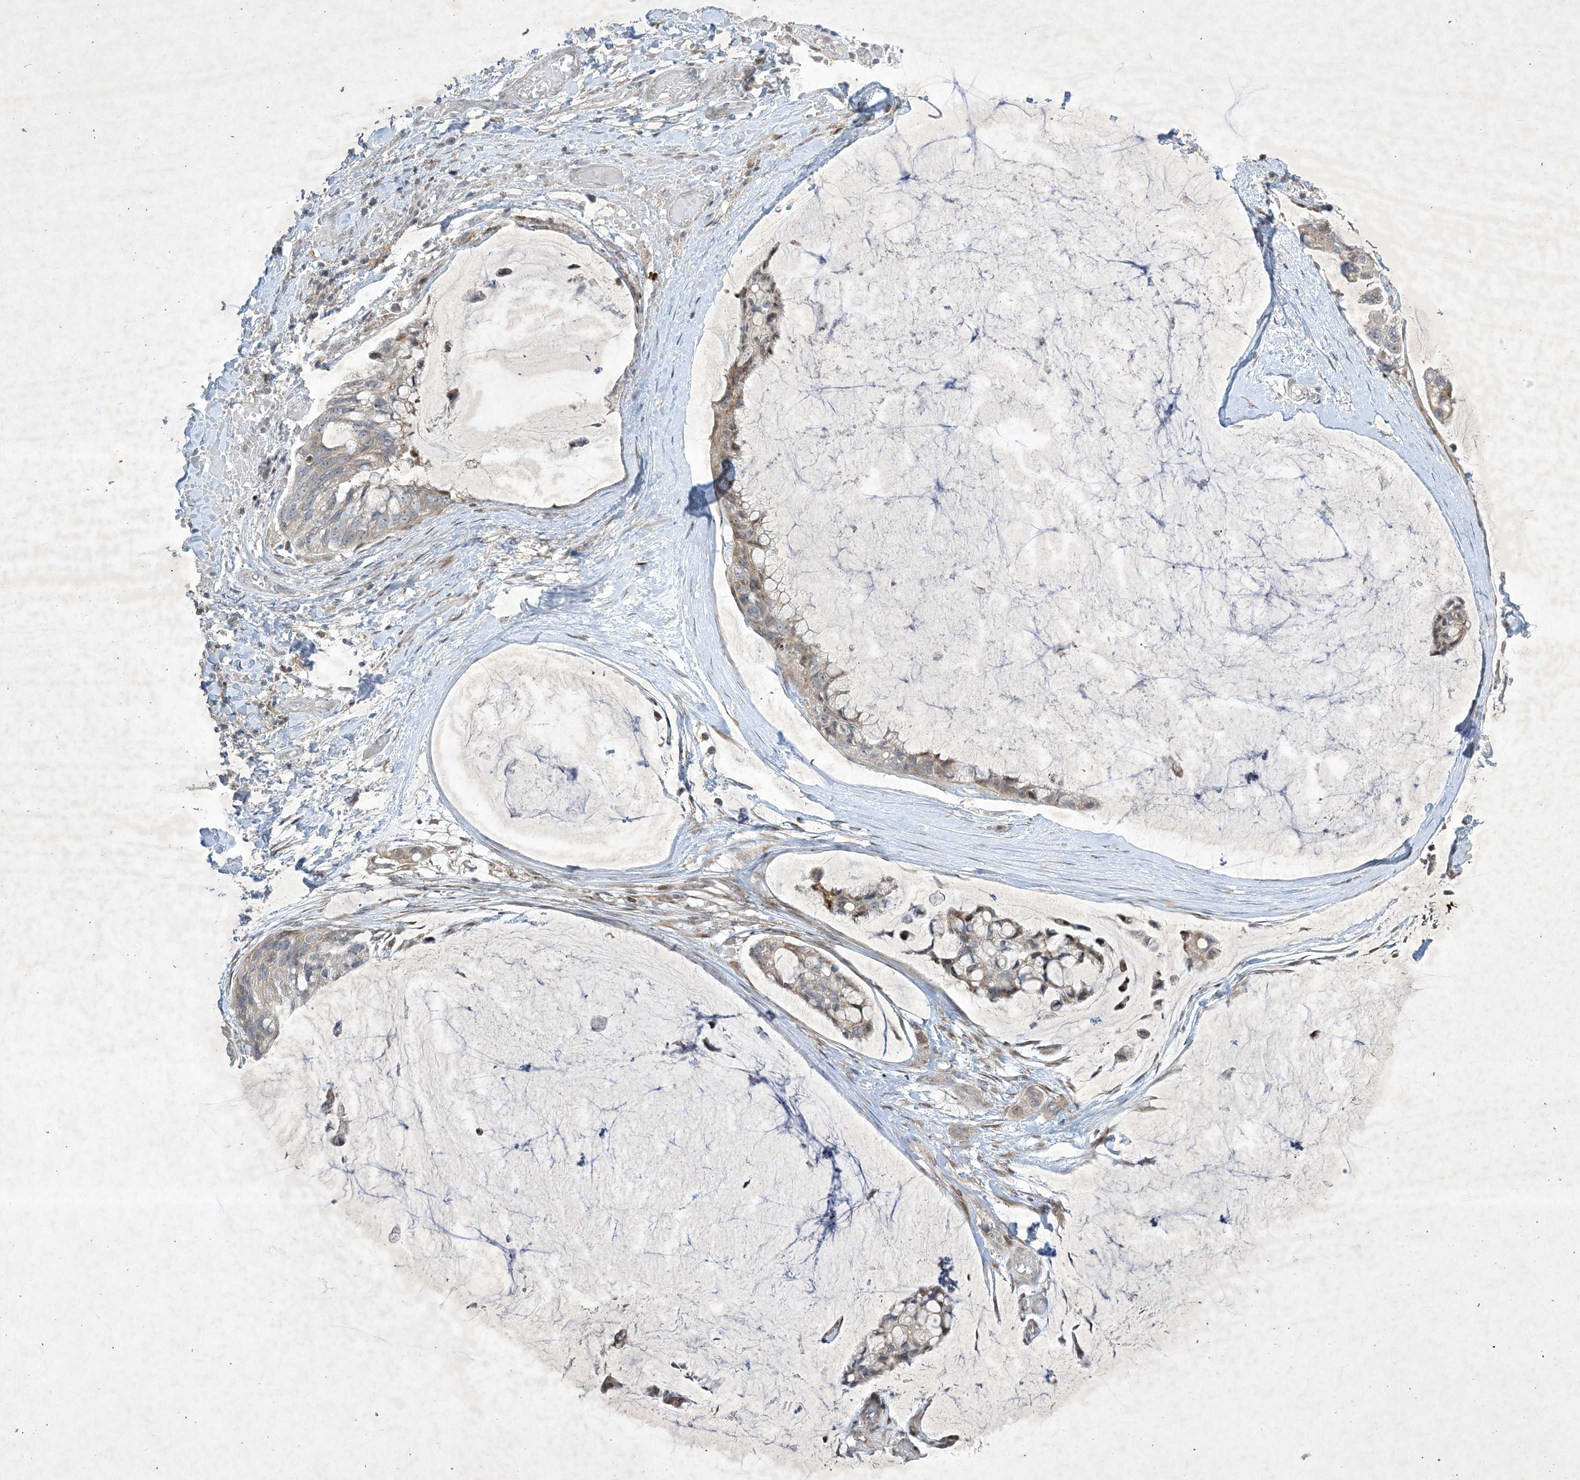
{"staining": {"intensity": "weak", "quantity": "<25%", "location": "cytoplasmic/membranous"}, "tissue": "ovarian cancer", "cell_type": "Tumor cells", "image_type": "cancer", "snomed": [{"axis": "morphology", "description": "Cystadenocarcinoma, mucinous, NOS"}, {"axis": "topography", "description": "Ovary"}], "caption": "Immunohistochemical staining of ovarian cancer (mucinous cystadenocarcinoma) exhibits no significant positivity in tumor cells. (Brightfield microscopy of DAB IHC at high magnification).", "gene": "SOGA3", "patient": {"sex": "female", "age": 39}}